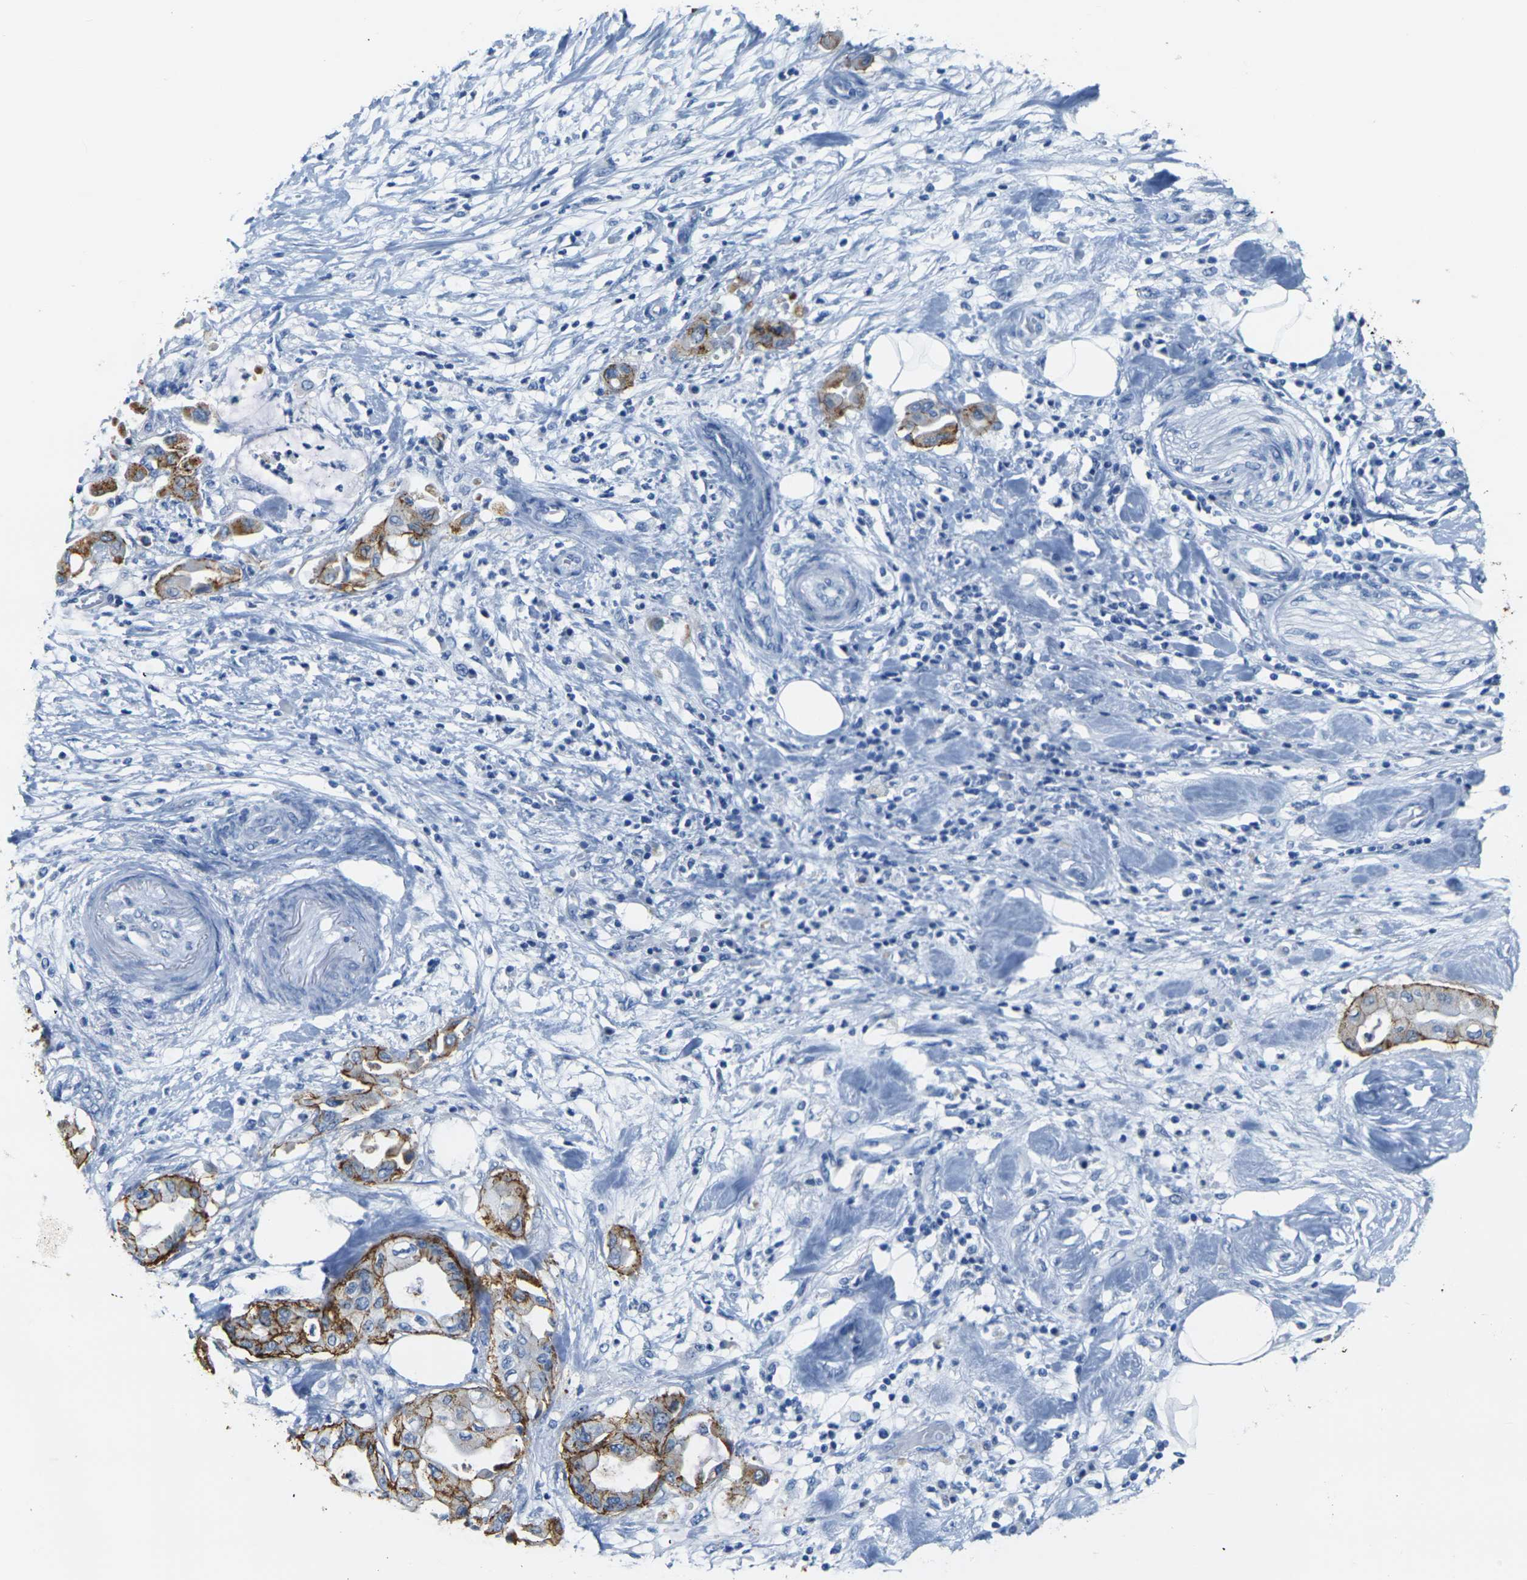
{"staining": {"intensity": "strong", "quantity": ">75%", "location": "cytoplasmic/membranous"}, "tissue": "pancreatic cancer", "cell_type": "Tumor cells", "image_type": "cancer", "snomed": [{"axis": "morphology", "description": "Adenocarcinoma, NOS"}, {"axis": "morphology", "description": "Adenocarcinoma, metastatic, NOS"}, {"axis": "topography", "description": "Lymph node"}, {"axis": "topography", "description": "Pancreas"}, {"axis": "topography", "description": "Duodenum"}], "caption": "A brown stain shows strong cytoplasmic/membranous expression of a protein in human pancreatic cancer (adenocarcinoma) tumor cells.", "gene": "CLDN7", "patient": {"sex": "female", "age": 64}}